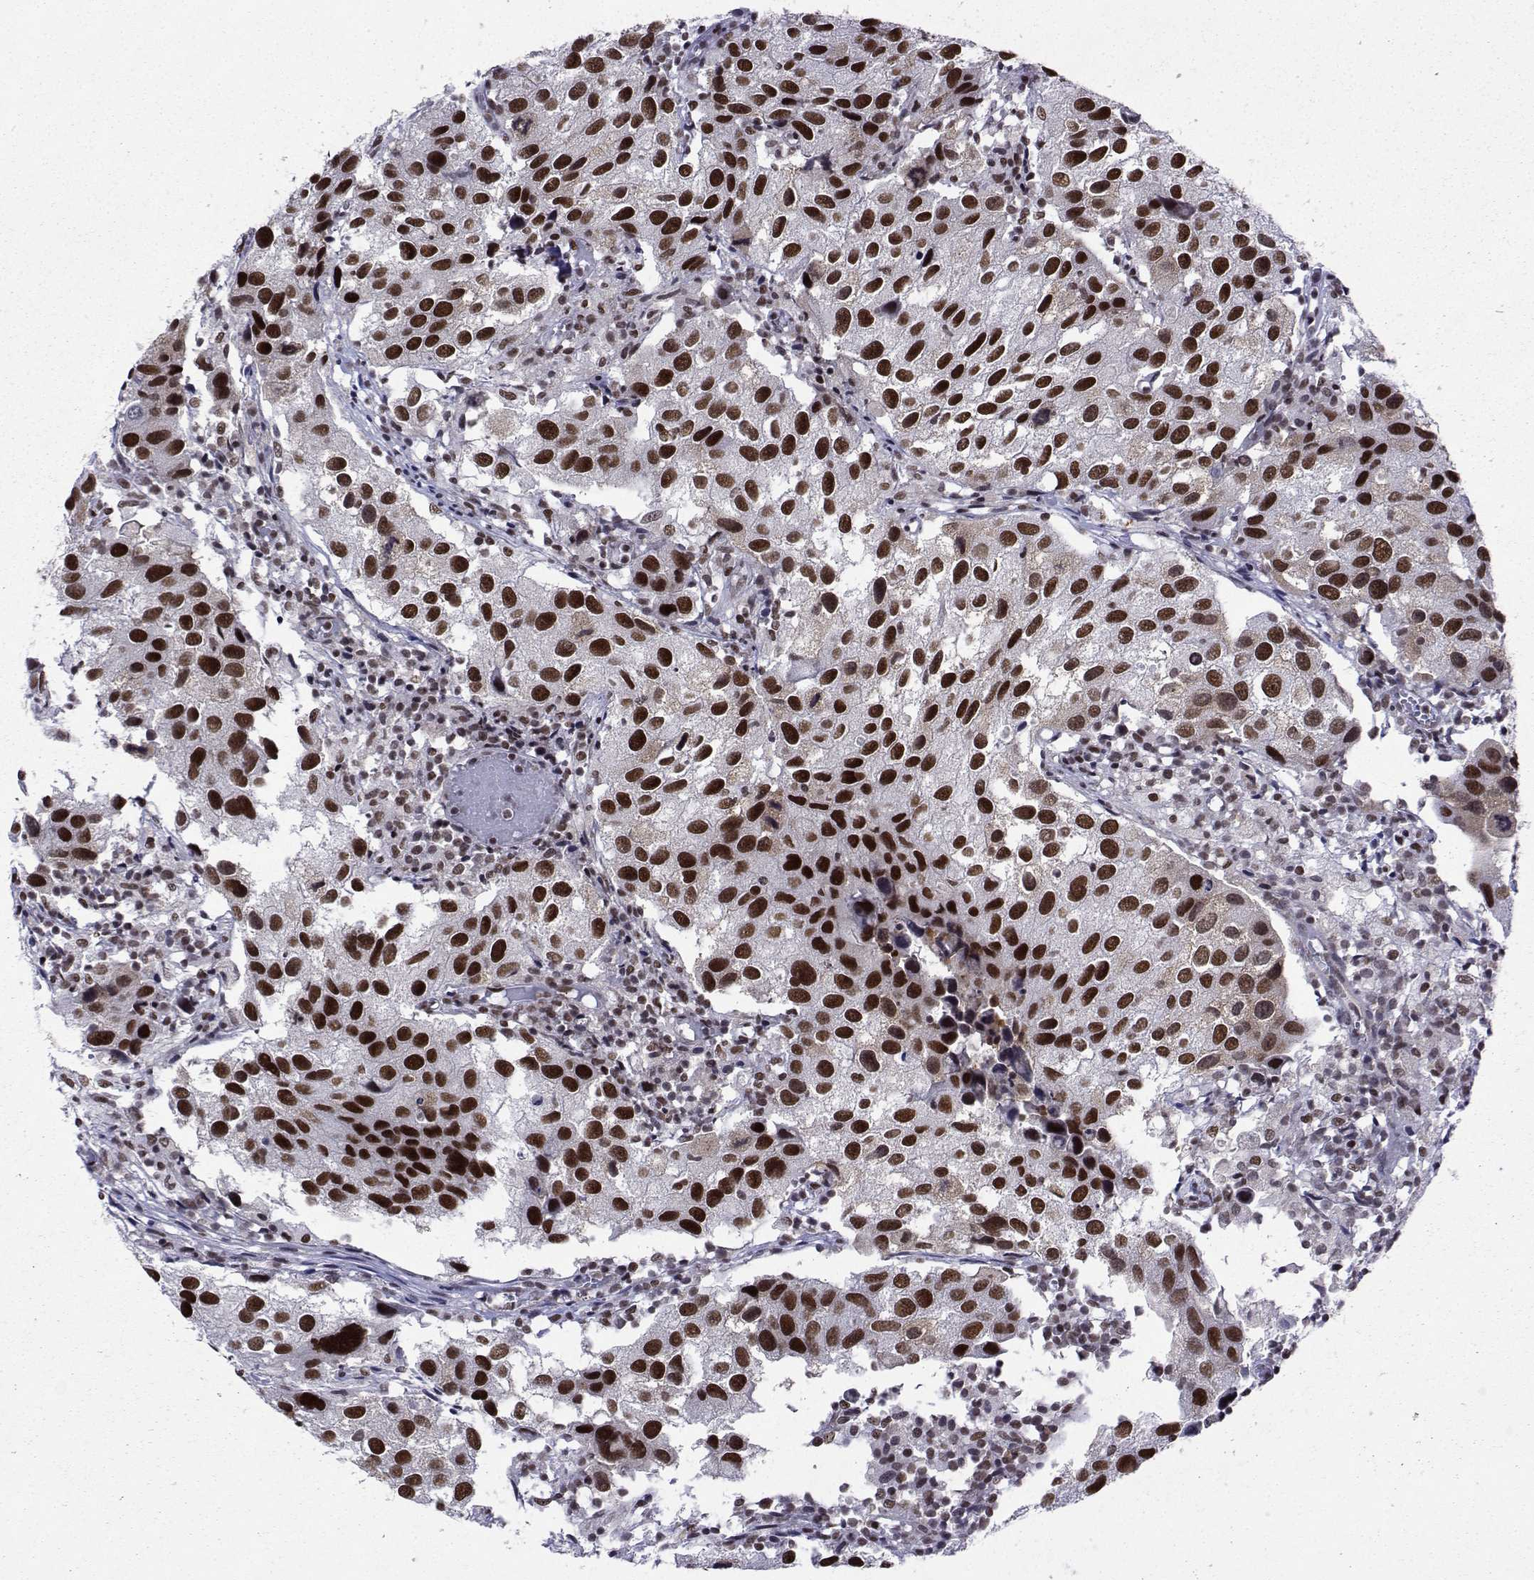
{"staining": {"intensity": "strong", "quantity": "25%-75%", "location": "nuclear"}, "tissue": "urothelial cancer", "cell_type": "Tumor cells", "image_type": "cancer", "snomed": [{"axis": "morphology", "description": "Urothelial carcinoma, High grade"}, {"axis": "topography", "description": "Urinary bladder"}], "caption": "An immunohistochemistry image of neoplastic tissue is shown. Protein staining in brown highlights strong nuclear positivity in urothelial cancer within tumor cells.", "gene": "SNRPB2", "patient": {"sex": "male", "age": 79}}